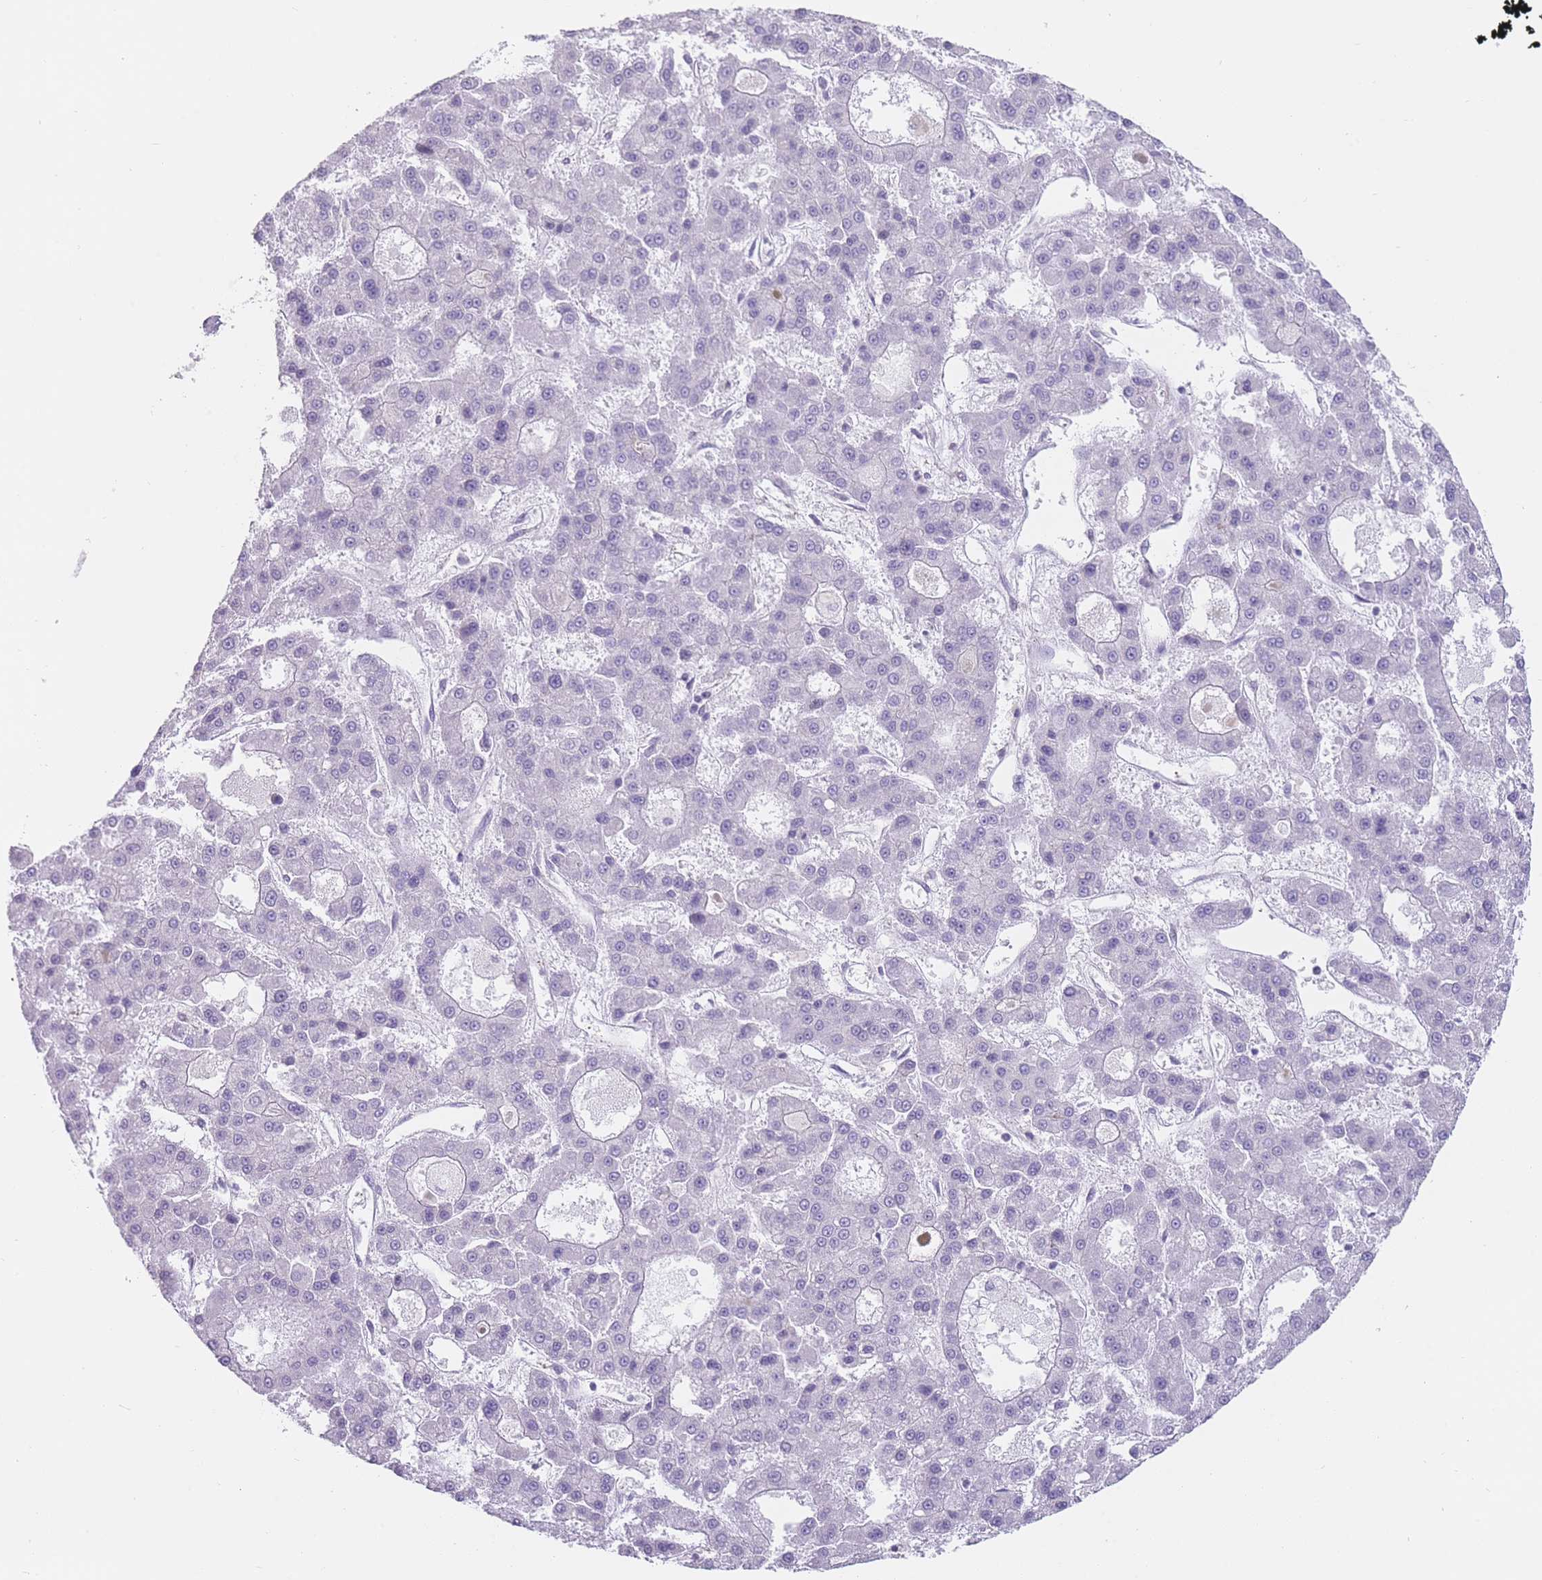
{"staining": {"intensity": "negative", "quantity": "none", "location": "none"}, "tissue": "liver cancer", "cell_type": "Tumor cells", "image_type": "cancer", "snomed": [{"axis": "morphology", "description": "Carcinoma, Hepatocellular, NOS"}, {"axis": "topography", "description": "Liver"}], "caption": "High power microscopy image of an IHC image of liver hepatocellular carcinoma, revealing no significant positivity in tumor cells.", "gene": "OR11H12", "patient": {"sex": "male", "age": 70}}